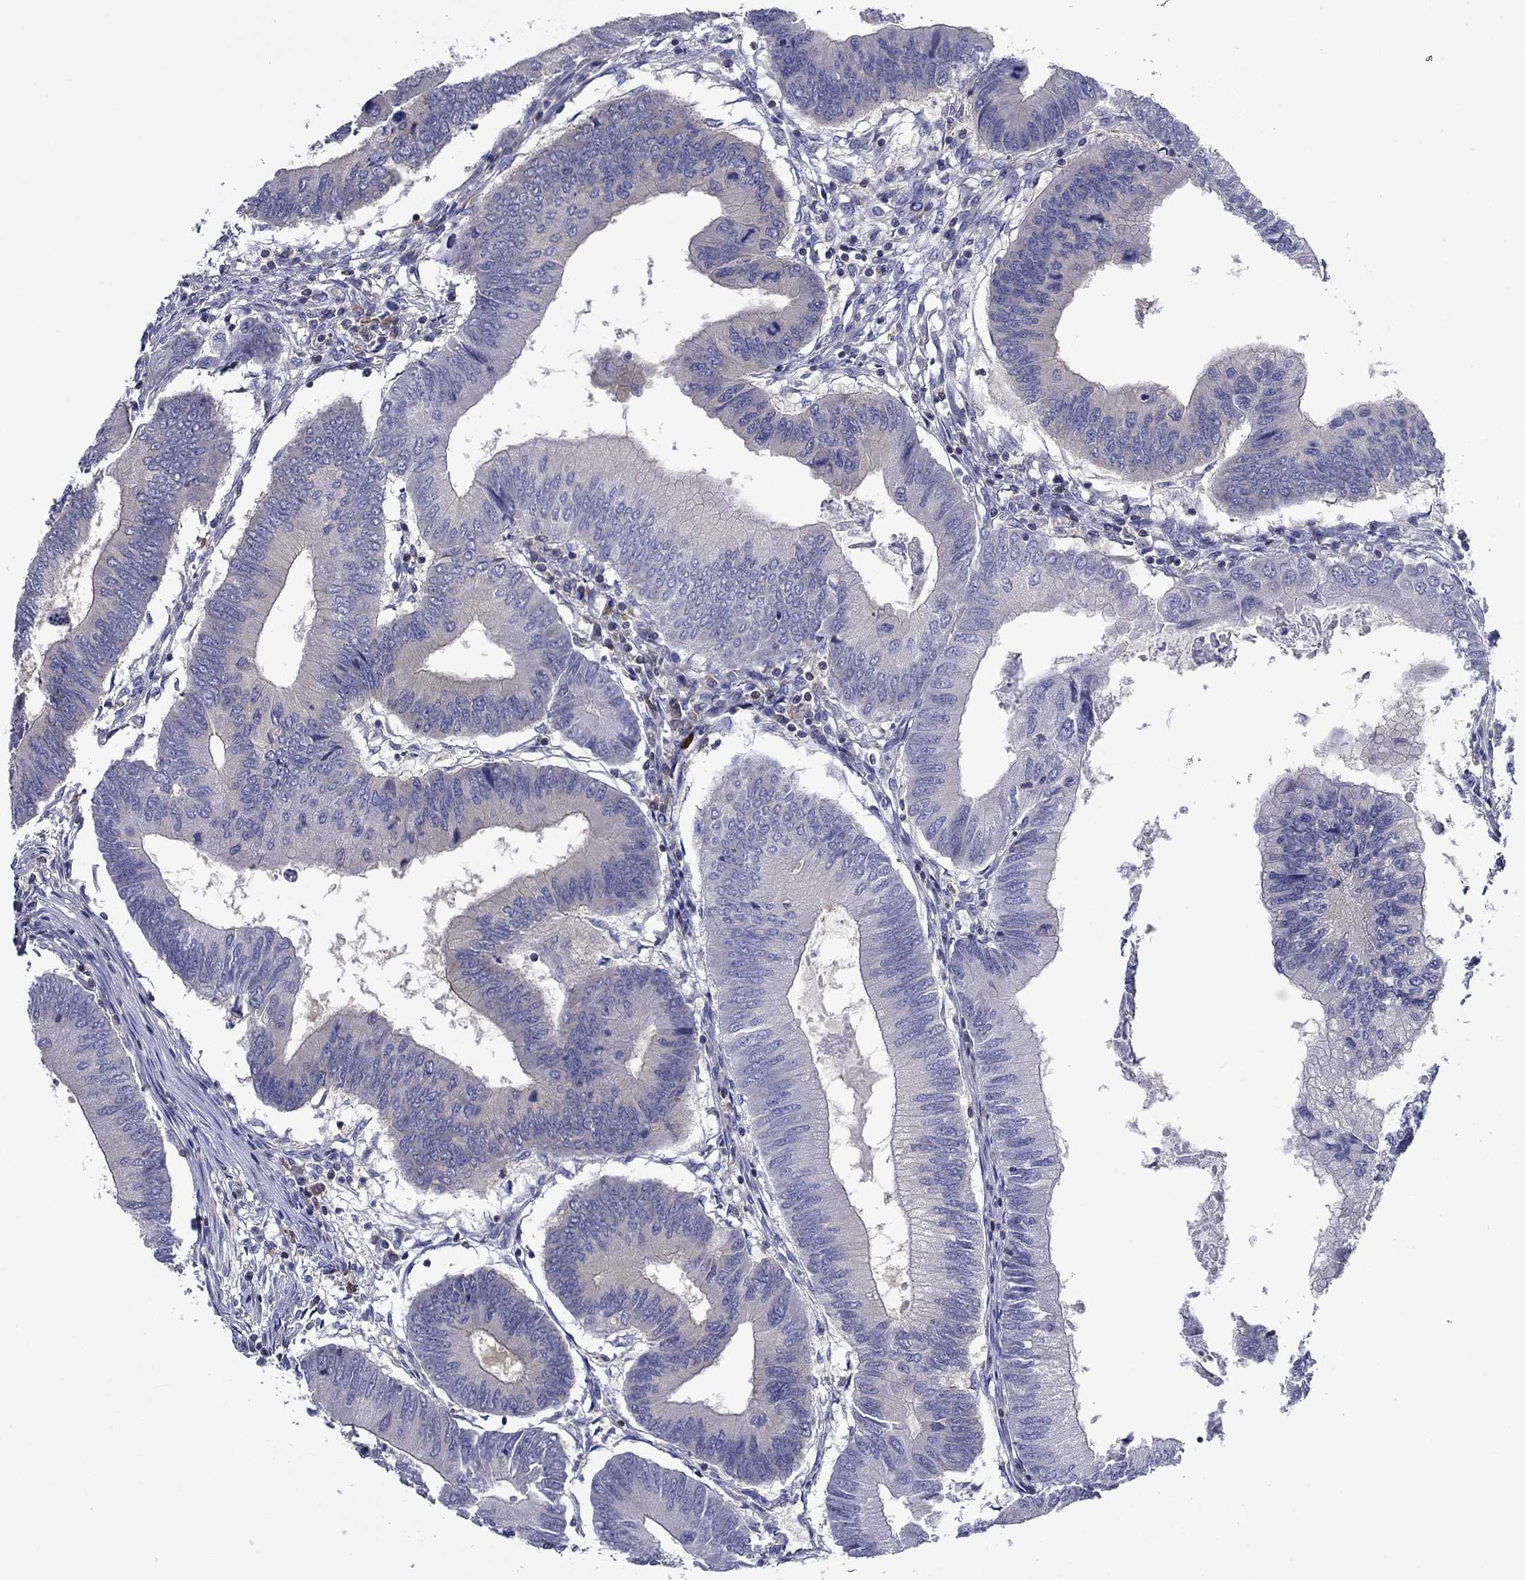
{"staining": {"intensity": "negative", "quantity": "none", "location": "none"}, "tissue": "colorectal cancer", "cell_type": "Tumor cells", "image_type": "cancer", "snomed": [{"axis": "morphology", "description": "Adenocarcinoma, NOS"}, {"axis": "topography", "description": "Colon"}], "caption": "Immunohistochemistry of colorectal cancer (adenocarcinoma) shows no expression in tumor cells. (DAB immunohistochemistry (IHC), high magnification).", "gene": "POU2F2", "patient": {"sex": "male", "age": 53}}